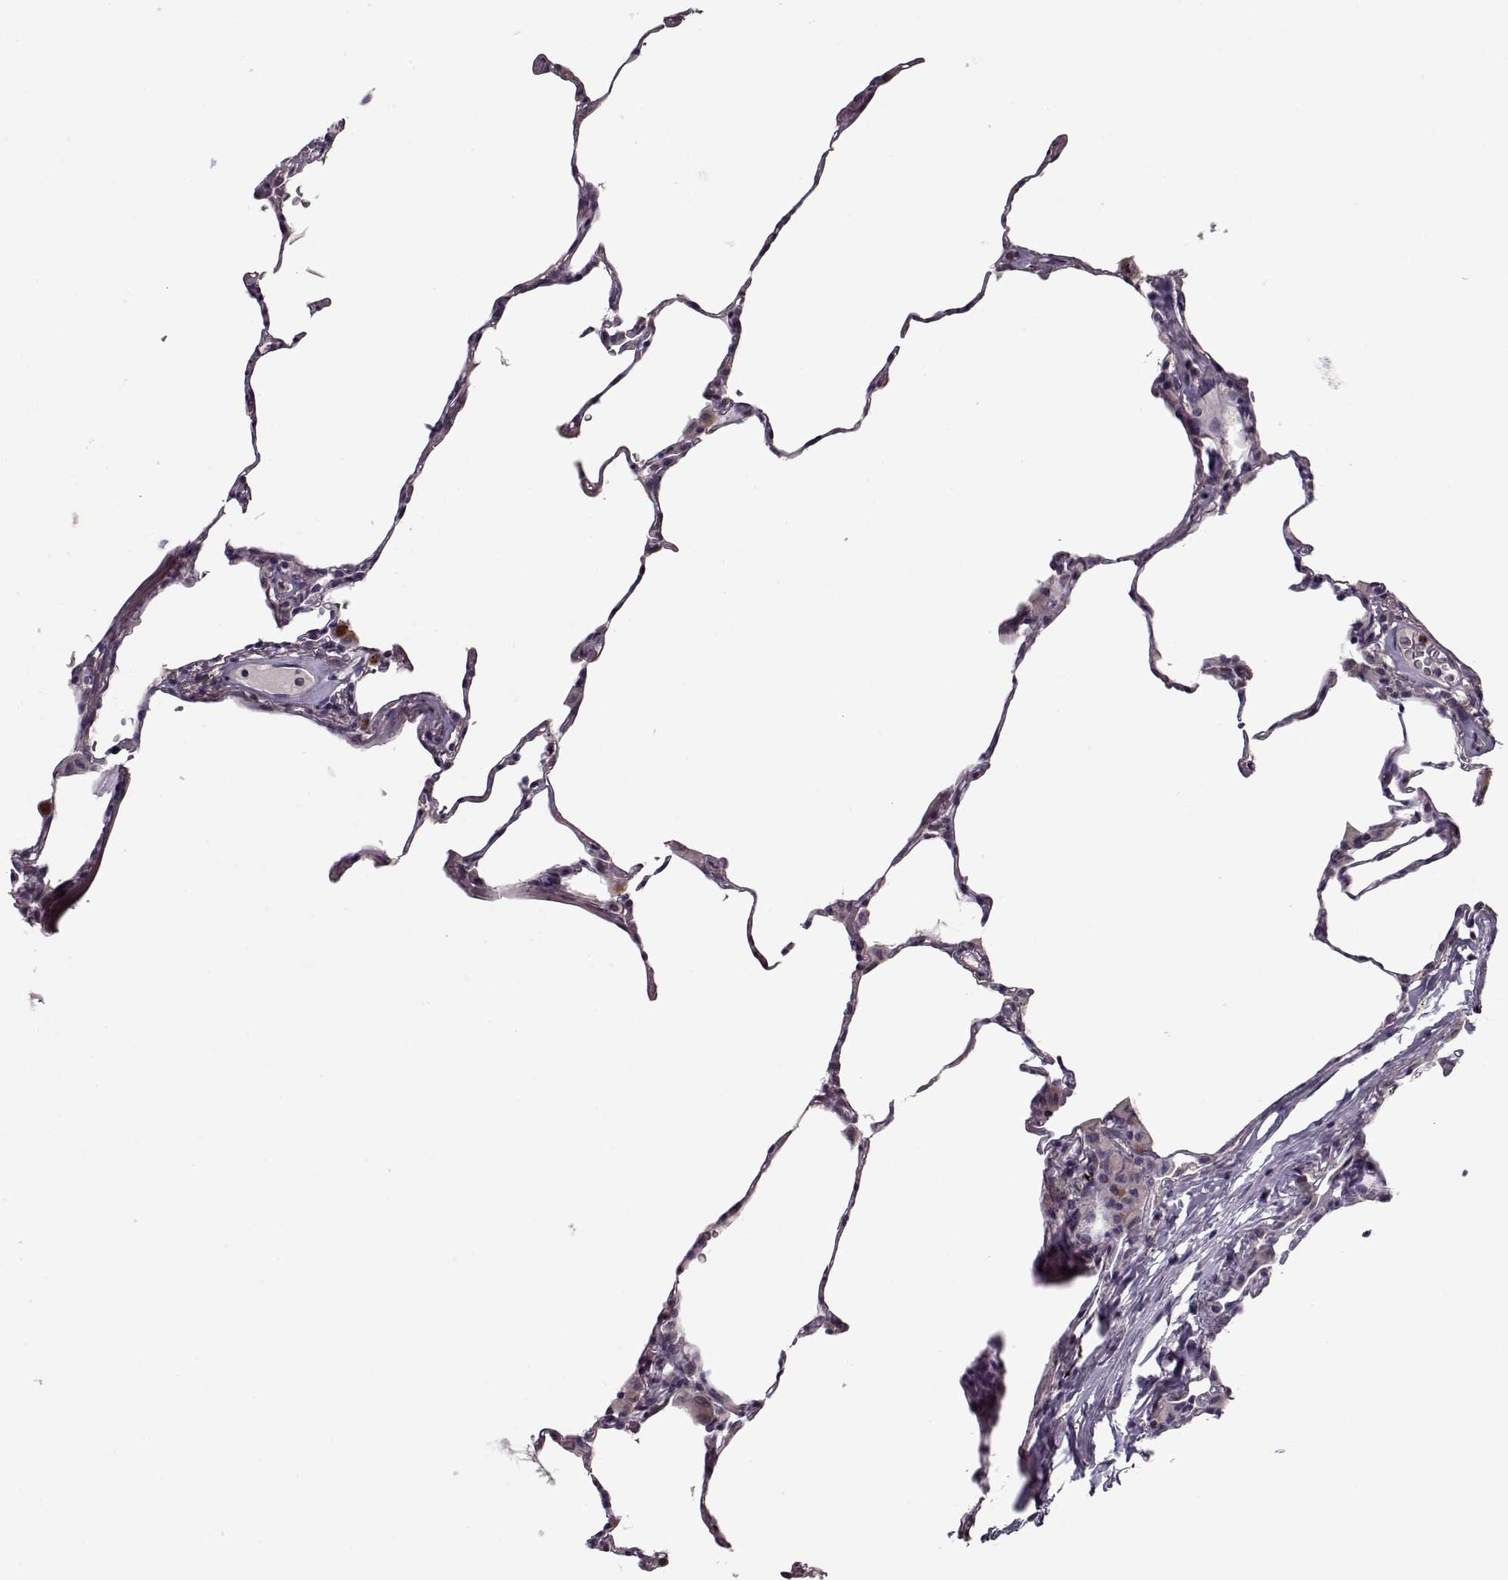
{"staining": {"intensity": "negative", "quantity": "none", "location": "none"}, "tissue": "lung", "cell_type": "Alveolar cells", "image_type": "normal", "snomed": [{"axis": "morphology", "description": "Normal tissue, NOS"}, {"axis": "topography", "description": "Lung"}], "caption": "A high-resolution image shows immunohistochemistry (IHC) staining of unremarkable lung, which reveals no significant positivity in alveolar cells. (Brightfield microscopy of DAB (3,3'-diaminobenzidine) IHC at high magnification).", "gene": "ACOT11", "patient": {"sex": "female", "age": 57}}